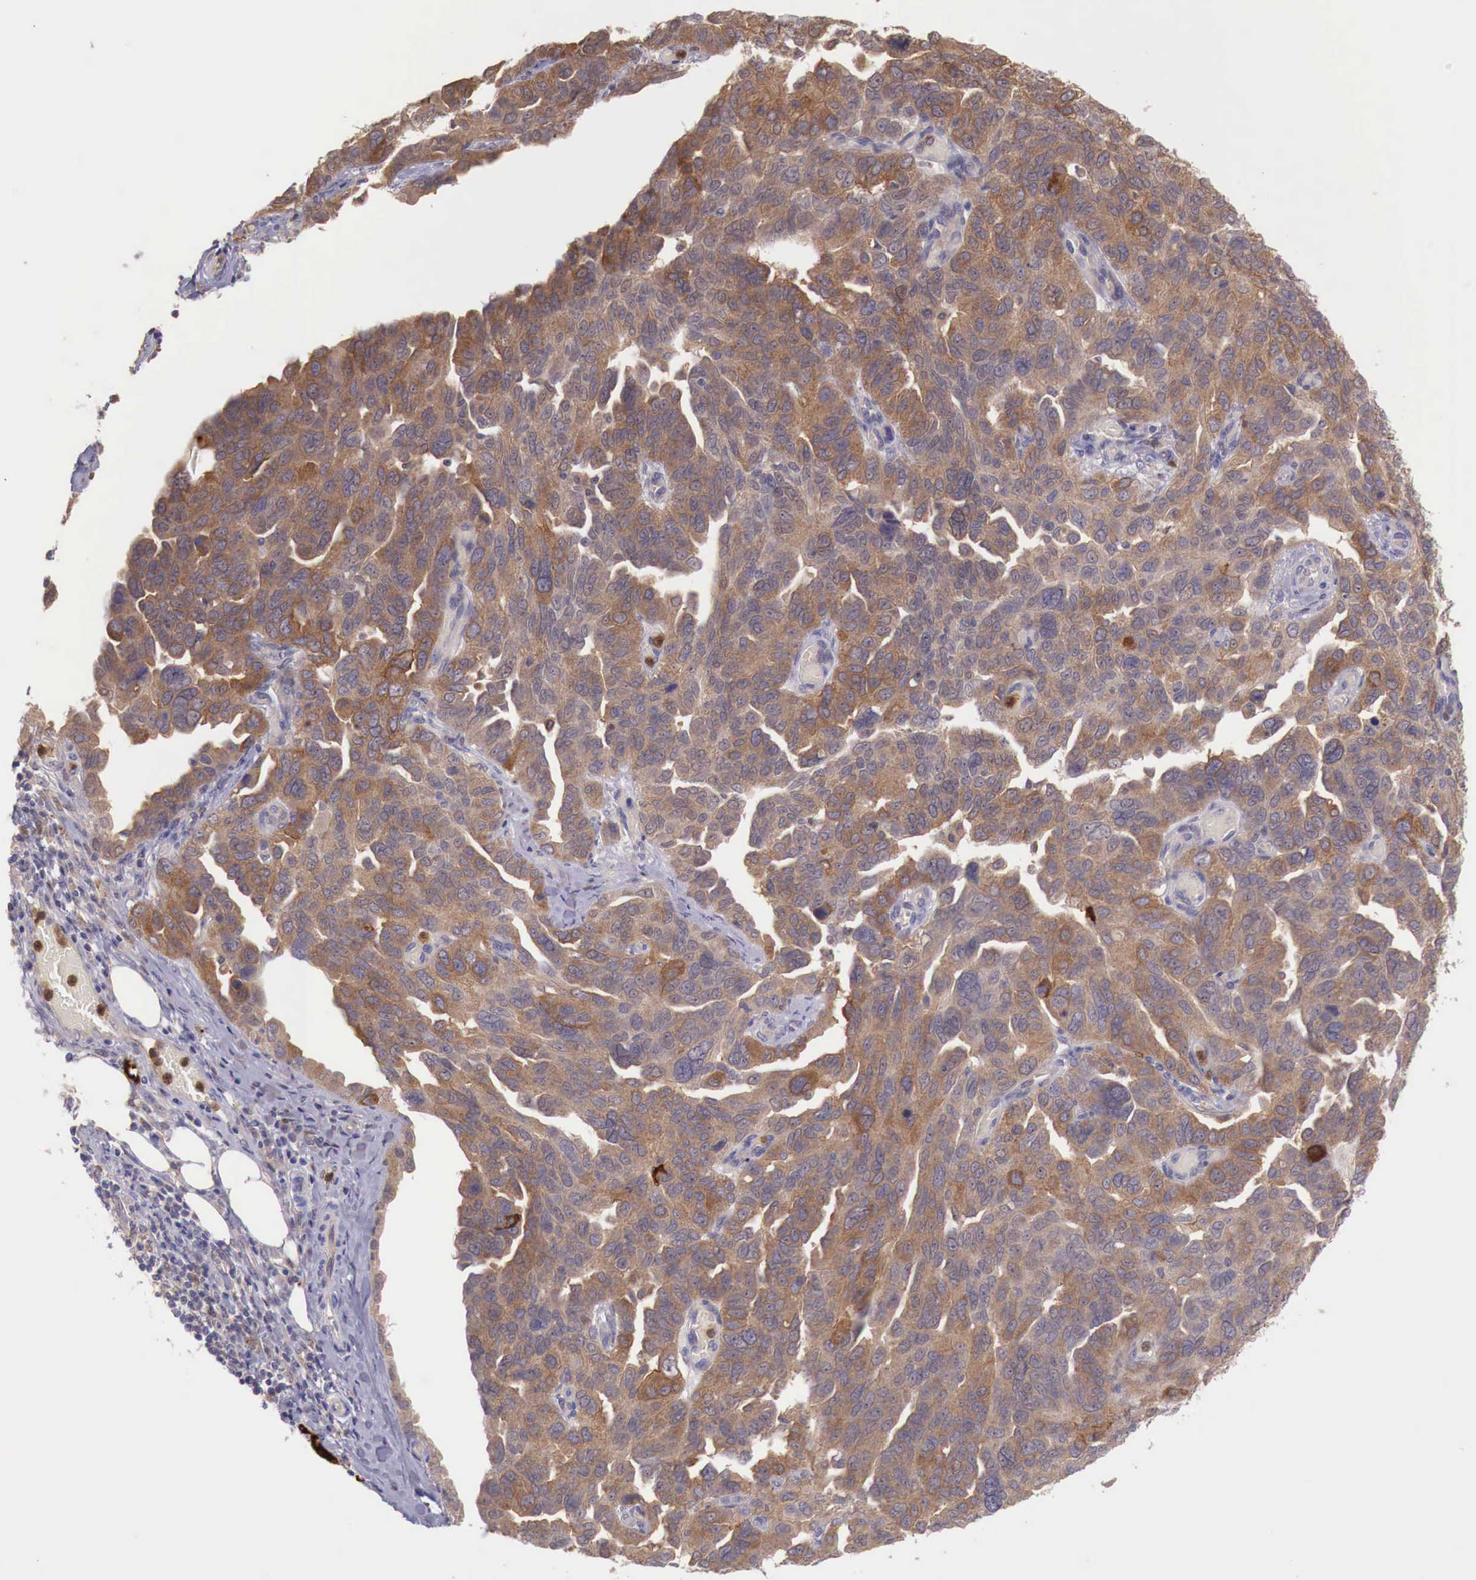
{"staining": {"intensity": "moderate", "quantity": ">75%", "location": "cytoplasmic/membranous"}, "tissue": "ovarian cancer", "cell_type": "Tumor cells", "image_type": "cancer", "snomed": [{"axis": "morphology", "description": "Cystadenocarcinoma, serous, NOS"}, {"axis": "topography", "description": "Ovary"}], "caption": "Tumor cells demonstrate medium levels of moderate cytoplasmic/membranous staining in approximately >75% of cells in ovarian cancer.", "gene": "GAB2", "patient": {"sex": "female", "age": 64}}